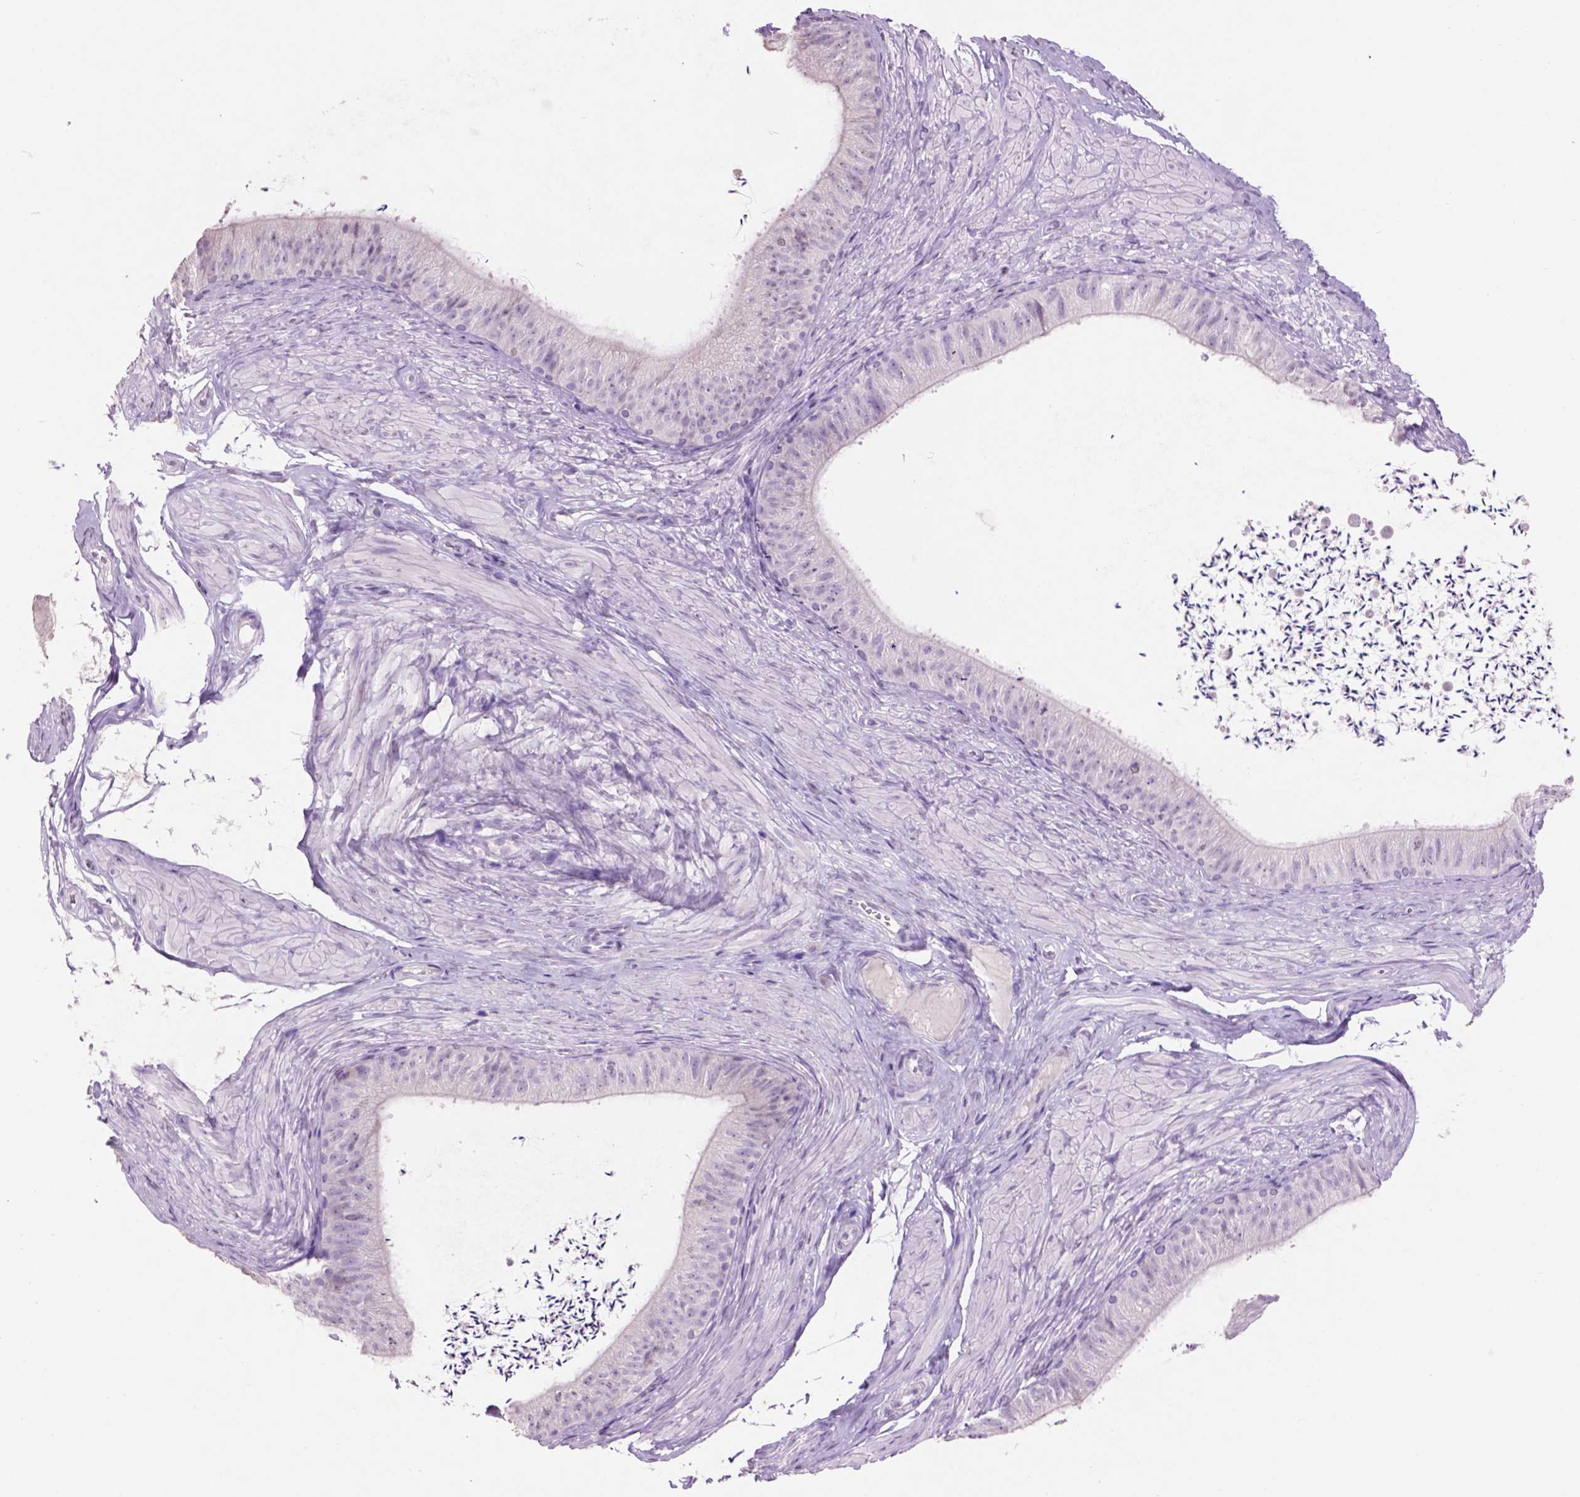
{"staining": {"intensity": "negative", "quantity": "none", "location": "none"}, "tissue": "epididymis", "cell_type": "Glandular cells", "image_type": "normal", "snomed": [{"axis": "morphology", "description": "Normal tissue, NOS"}, {"axis": "topography", "description": "Epididymis, spermatic cord, NOS"}, {"axis": "topography", "description": "Epididymis"}, {"axis": "topography", "description": "Peripheral nerve tissue"}], "caption": "This photomicrograph is of benign epididymis stained with IHC to label a protein in brown with the nuclei are counter-stained blue. There is no staining in glandular cells.", "gene": "CRYBA4", "patient": {"sex": "male", "age": 29}}